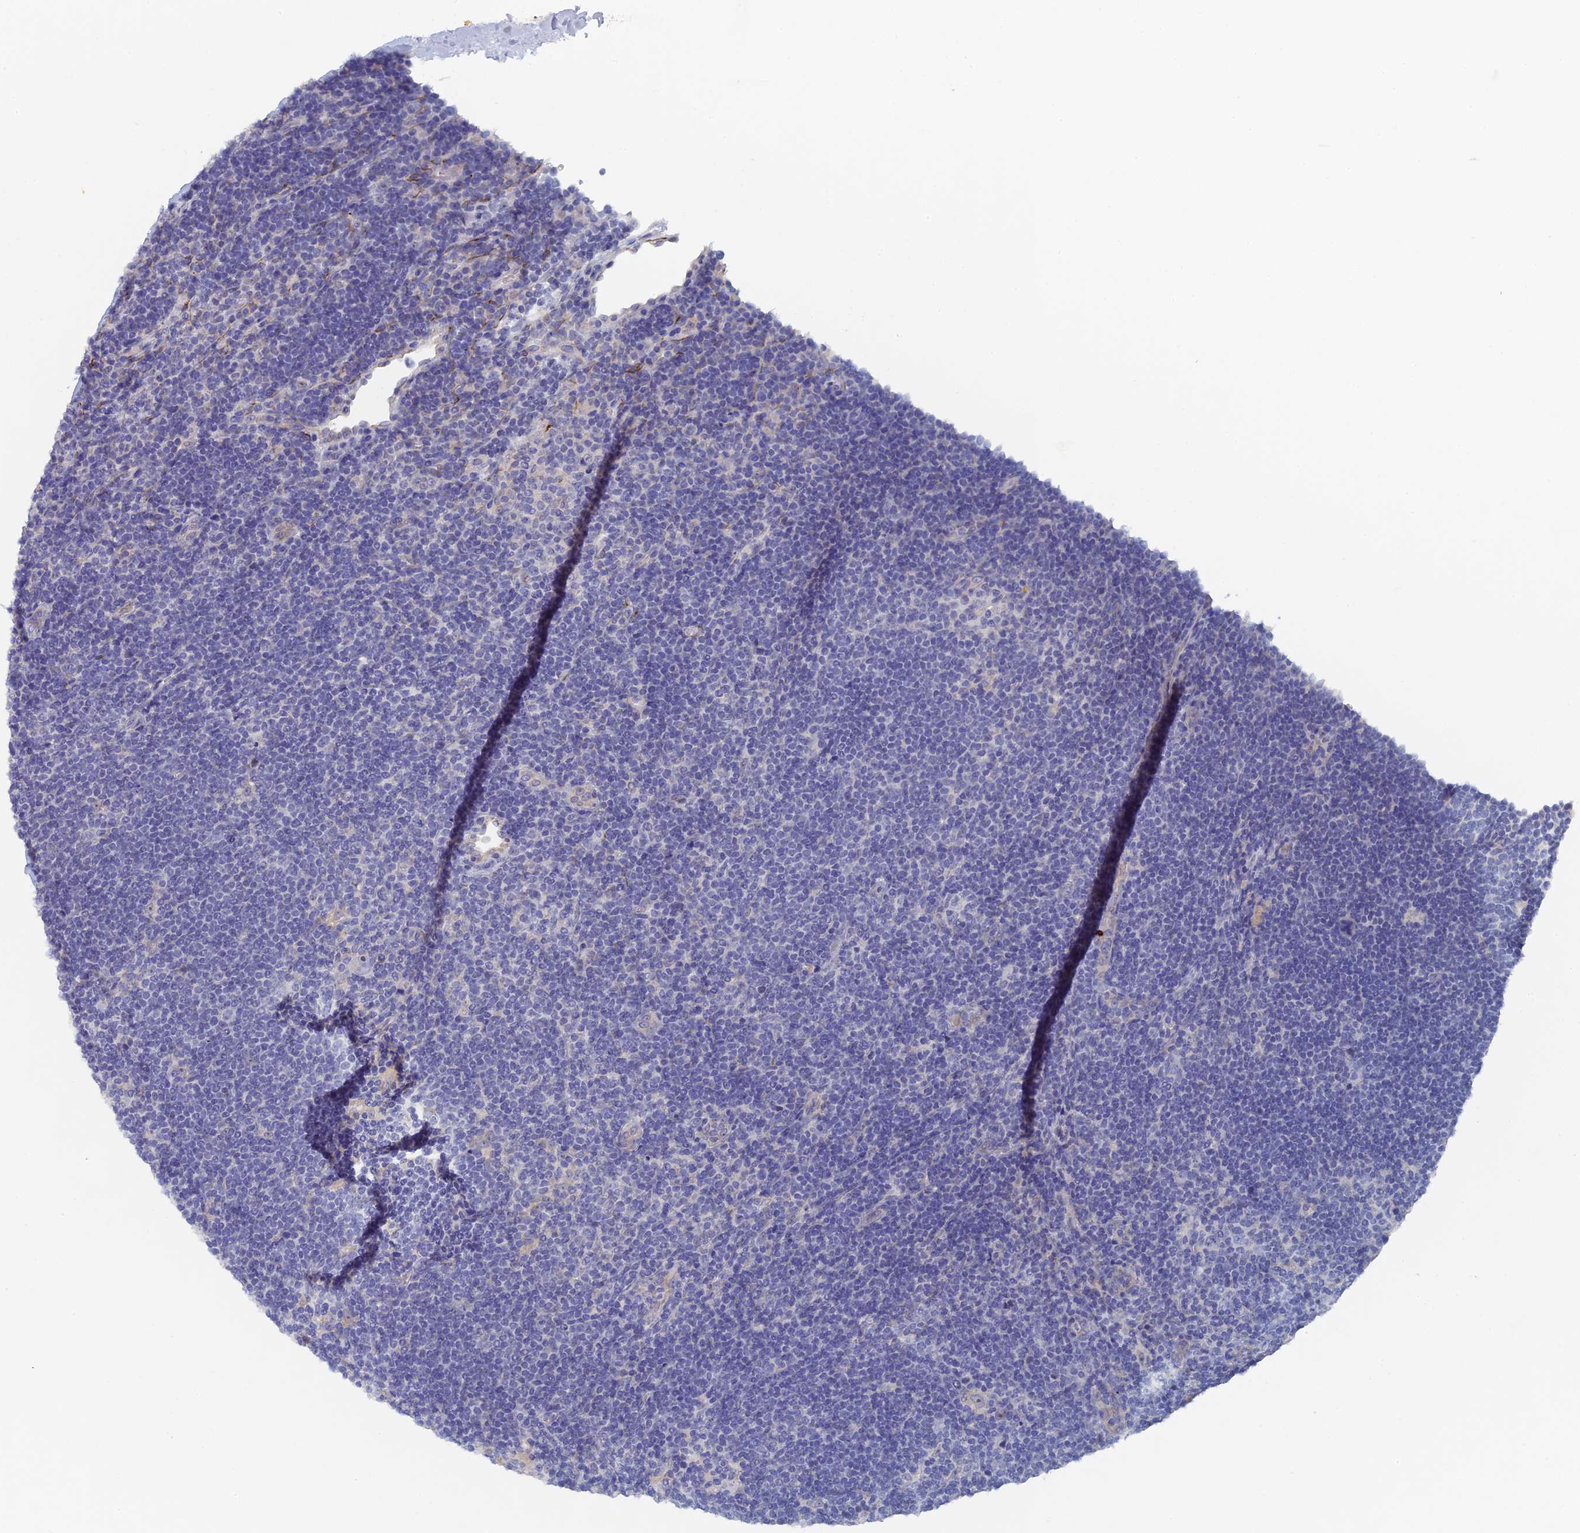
{"staining": {"intensity": "negative", "quantity": "none", "location": "none"}, "tissue": "lymphoma", "cell_type": "Tumor cells", "image_type": "cancer", "snomed": [{"axis": "morphology", "description": "Hodgkin's disease, NOS"}, {"axis": "topography", "description": "Lymph node"}], "caption": "A micrograph of lymphoma stained for a protein displays no brown staining in tumor cells.", "gene": "SRFBP1", "patient": {"sex": "female", "age": 57}}